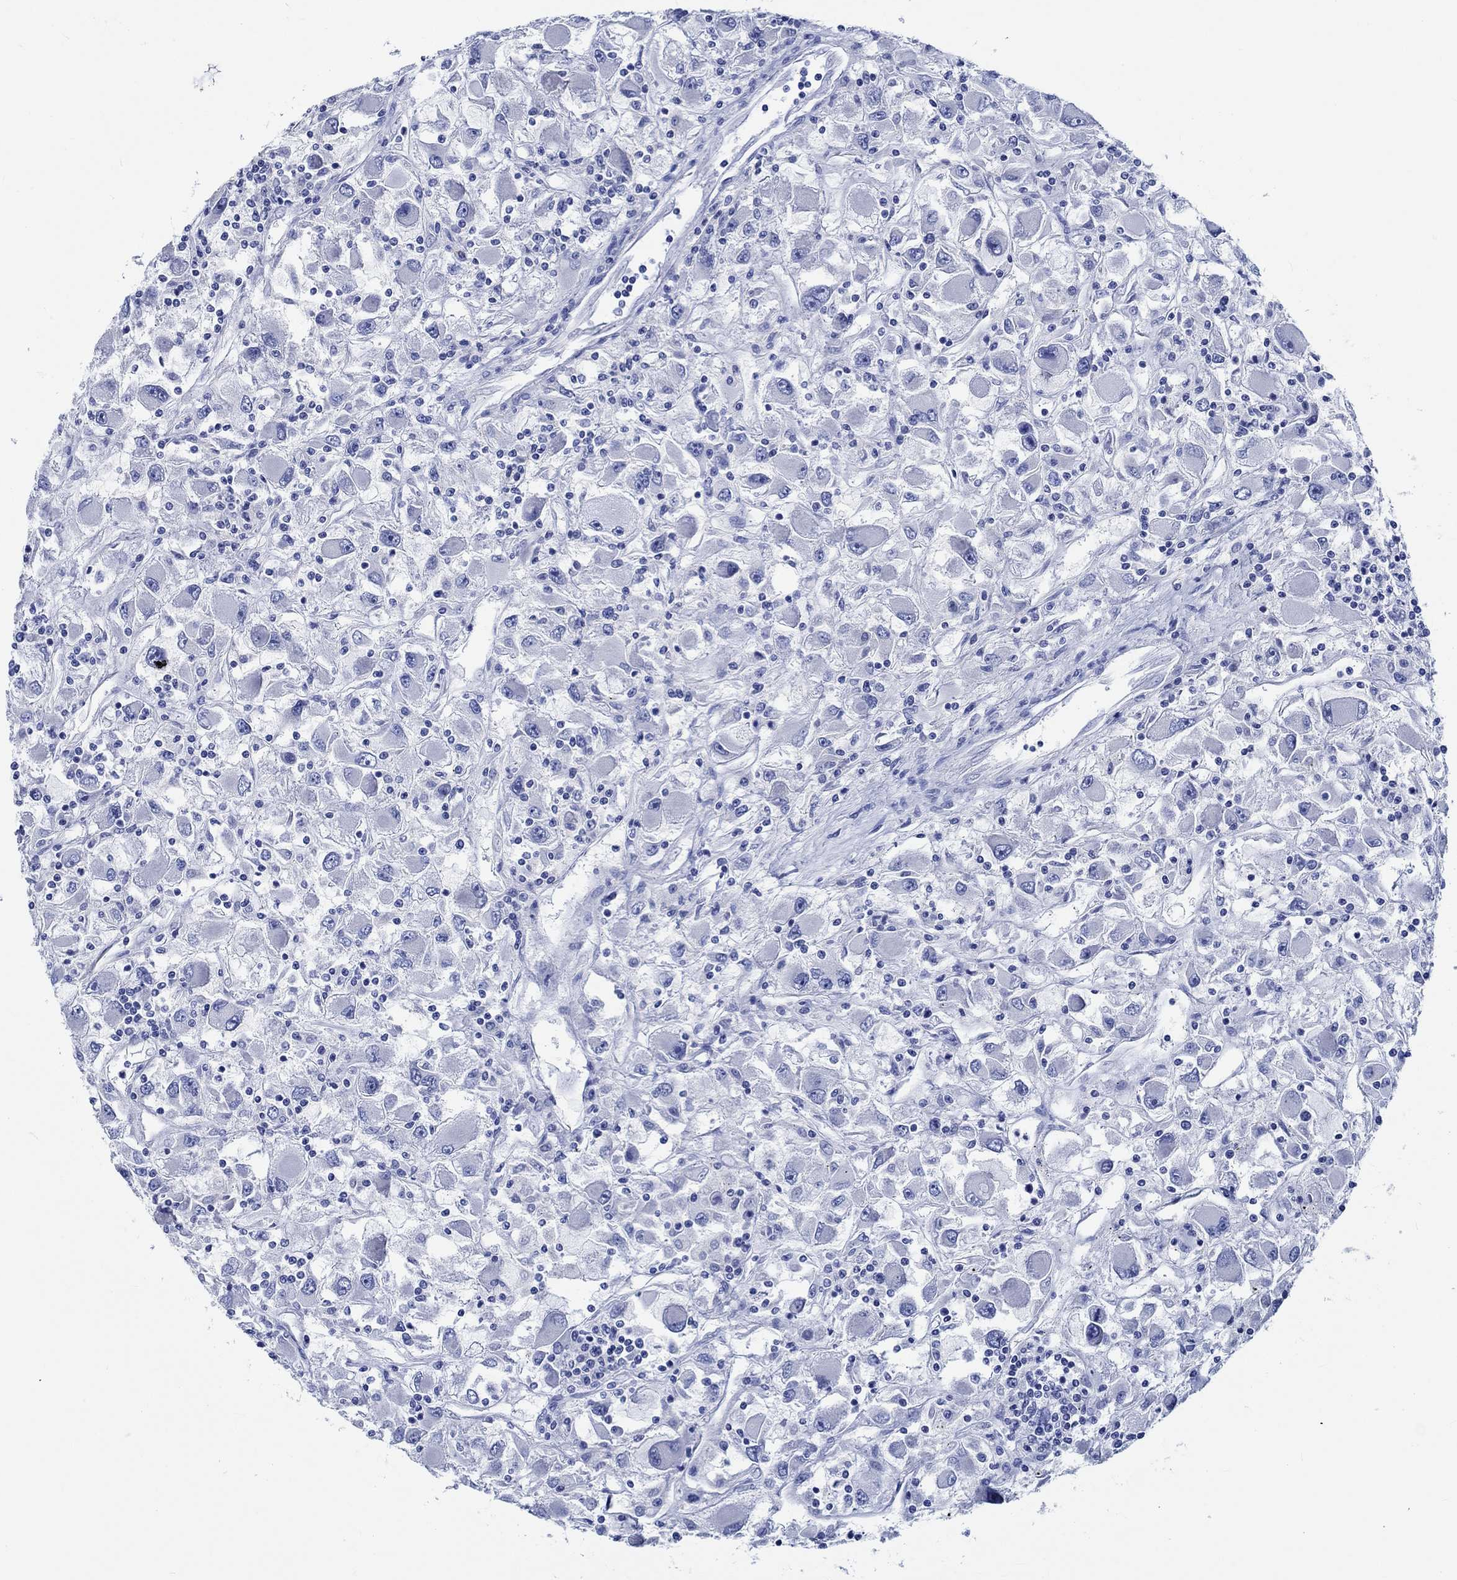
{"staining": {"intensity": "negative", "quantity": "none", "location": "none"}, "tissue": "renal cancer", "cell_type": "Tumor cells", "image_type": "cancer", "snomed": [{"axis": "morphology", "description": "Adenocarcinoma, NOS"}, {"axis": "topography", "description": "Kidney"}], "caption": "An image of renal adenocarcinoma stained for a protein demonstrates no brown staining in tumor cells.", "gene": "PTPRN2", "patient": {"sex": "female", "age": 67}}